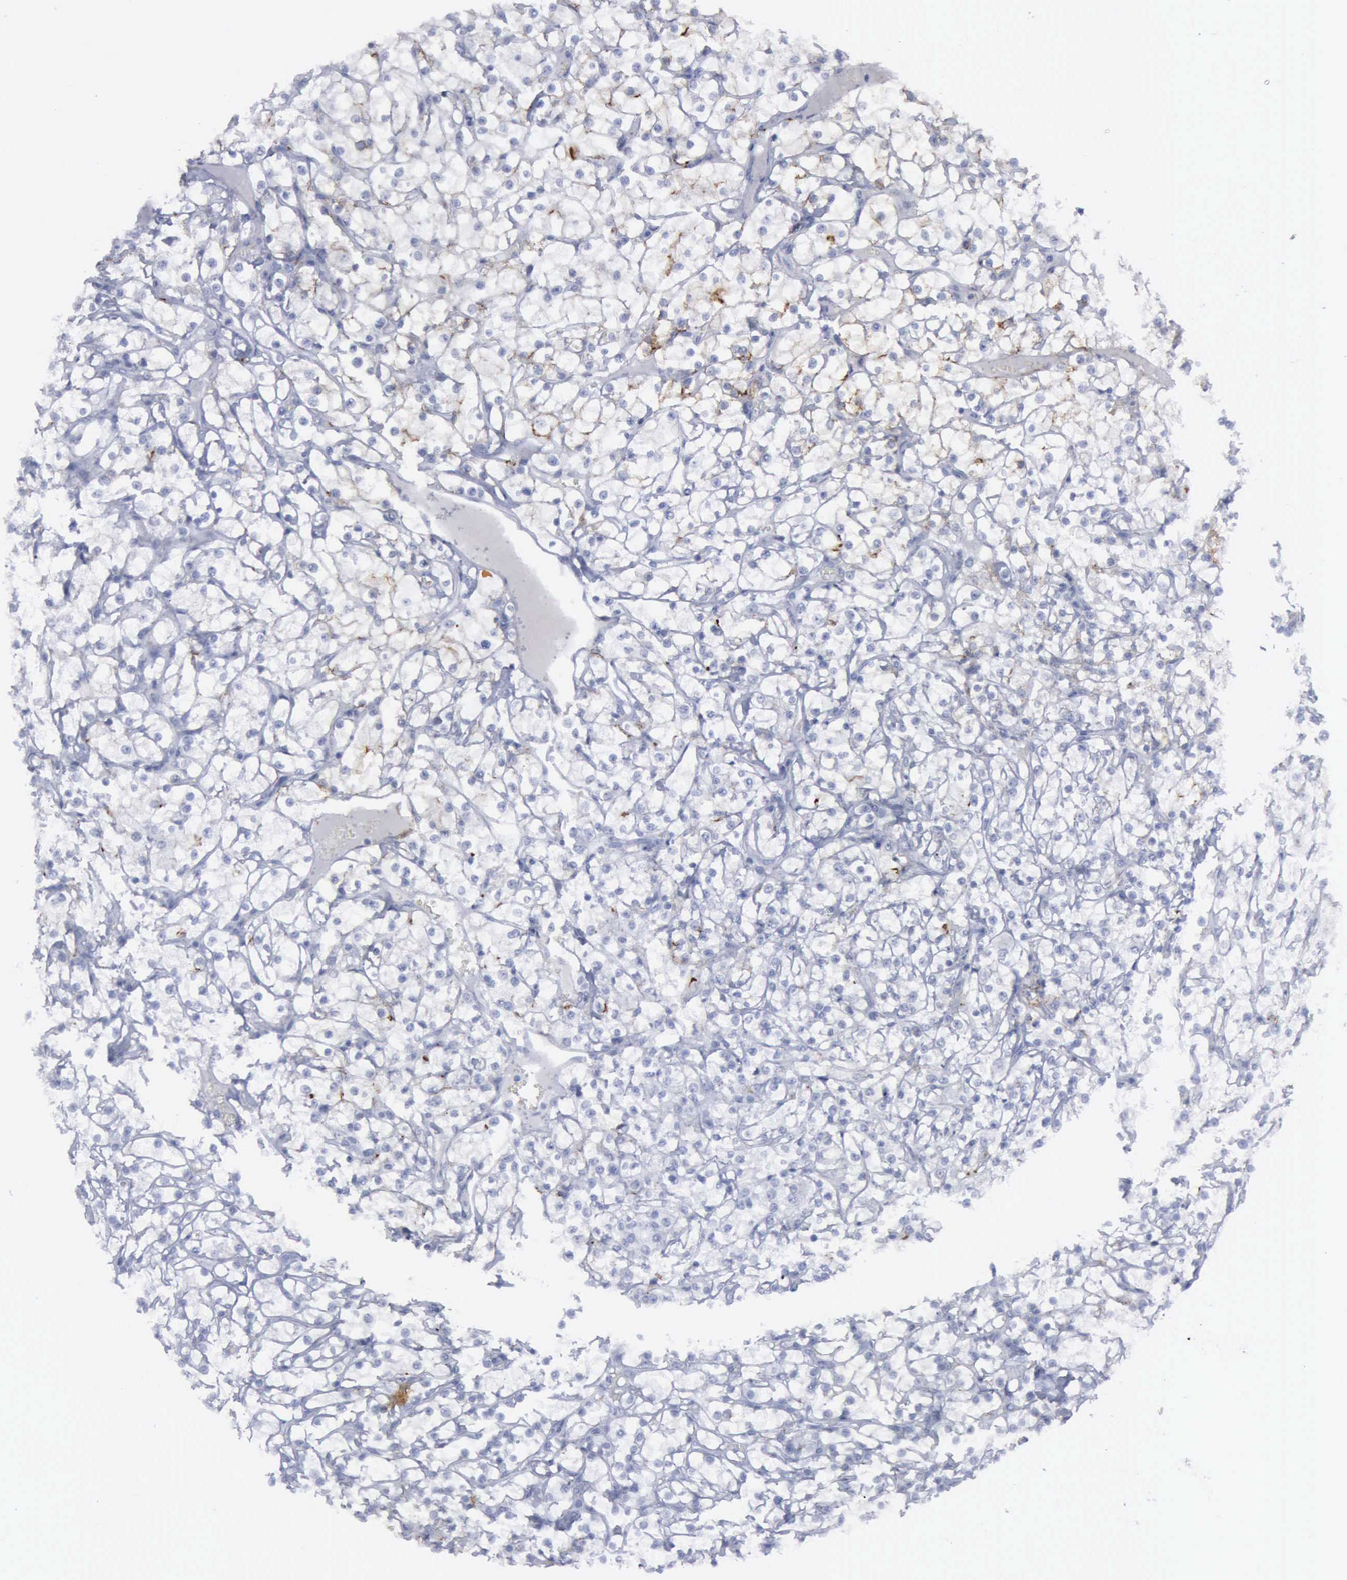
{"staining": {"intensity": "negative", "quantity": "none", "location": "none"}, "tissue": "renal cancer", "cell_type": "Tumor cells", "image_type": "cancer", "snomed": [{"axis": "morphology", "description": "Adenocarcinoma, NOS"}, {"axis": "topography", "description": "Kidney"}], "caption": "DAB (3,3'-diaminobenzidine) immunohistochemical staining of human renal cancer shows no significant staining in tumor cells.", "gene": "VCAM1", "patient": {"sex": "female", "age": 73}}